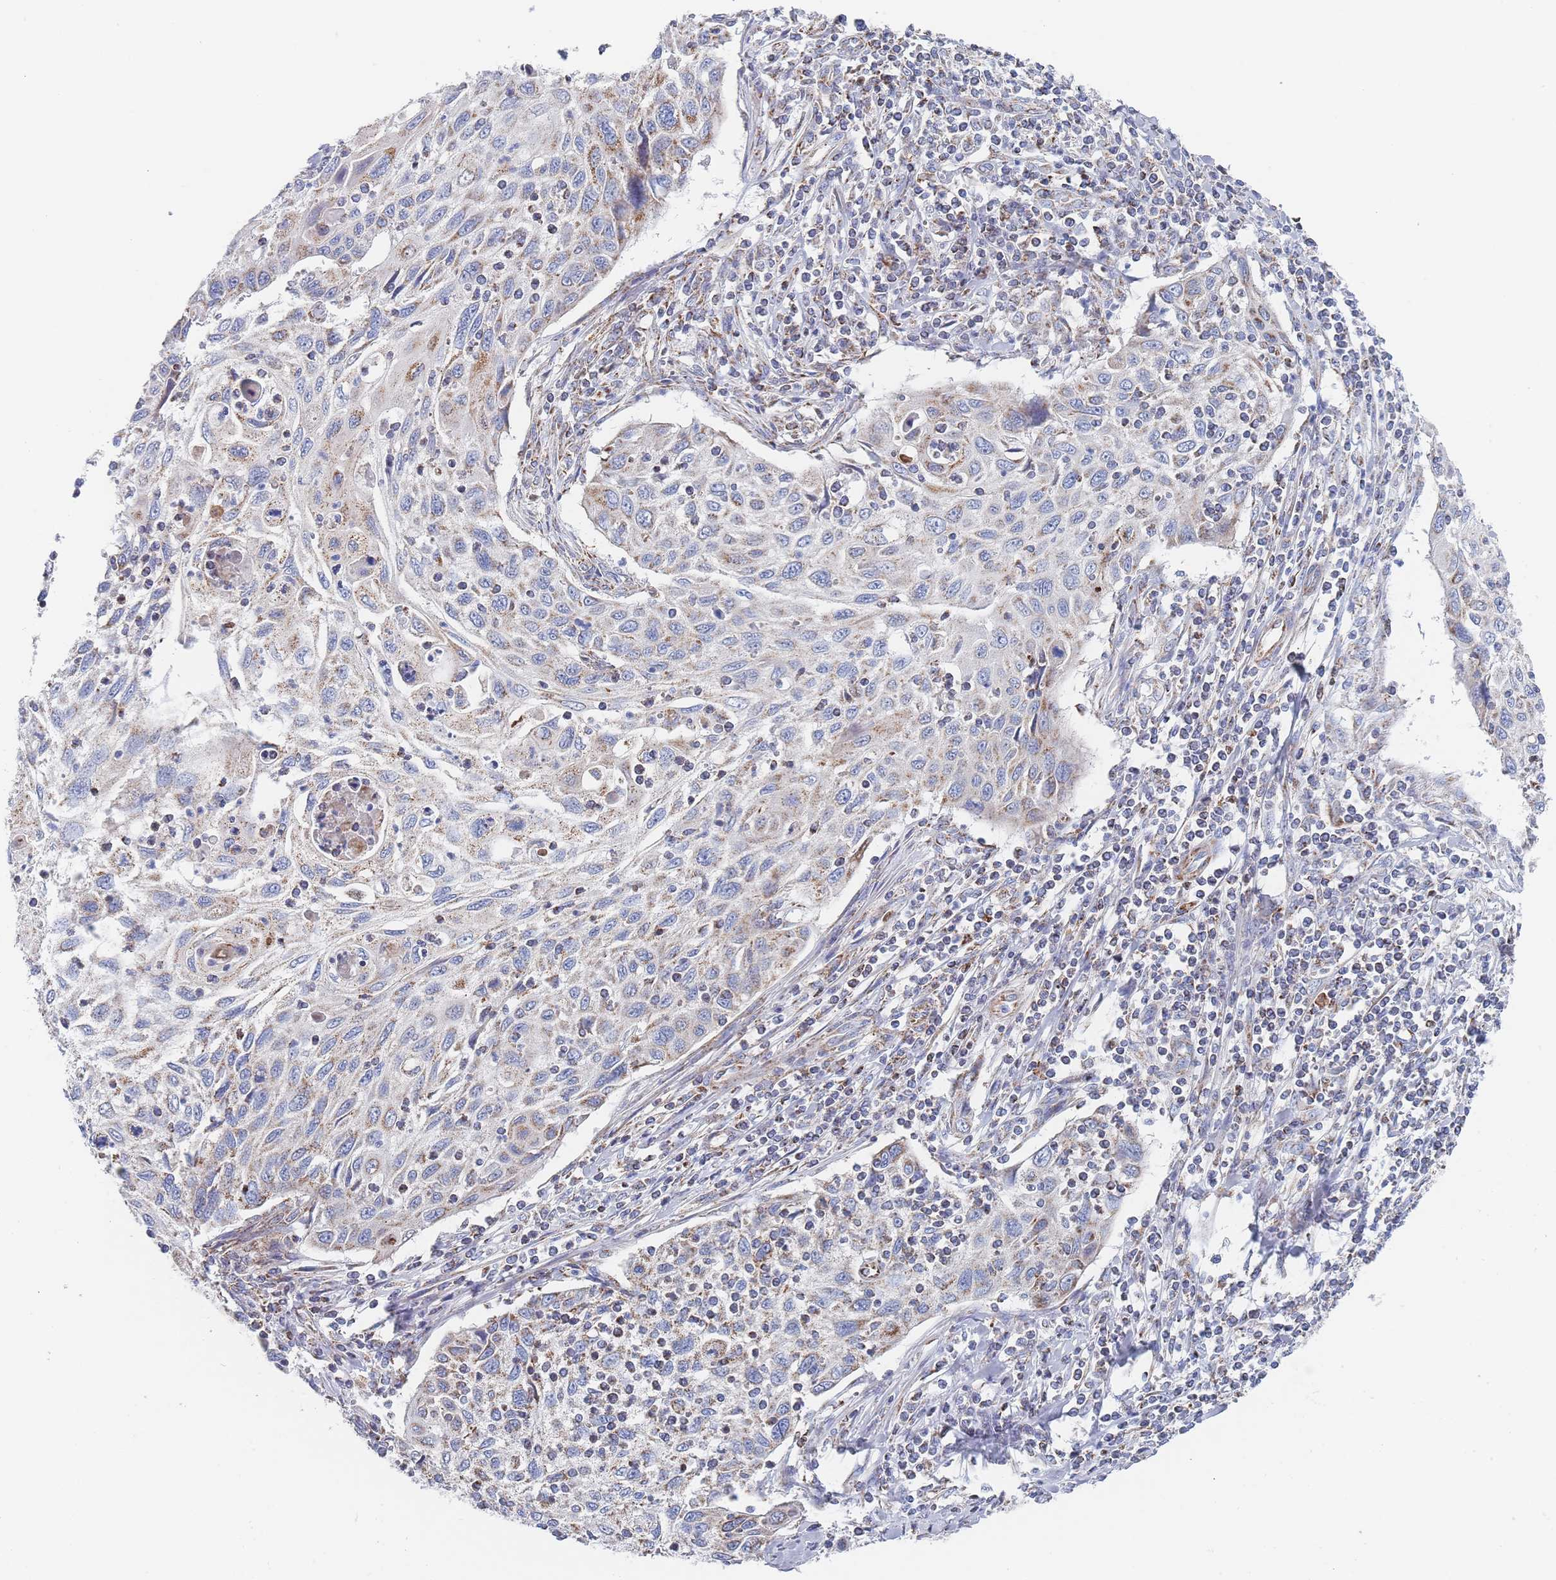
{"staining": {"intensity": "moderate", "quantity": "25%-75%", "location": "cytoplasmic/membranous"}, "tissue": "cervical cancer", "cell_type": "Tumor cells", "image_type": "cancer", "snomed": [{"axis": "morphology", "description": "Squamous cell carcinoma, NOS"}, {"axis": "topography", "description": "Cervix"}], "caption": "Moderate cytoplasmic/membranous expression for a protein is present in approximately 25%-75% of tumor cells of cervical cancer (squamous cell carcinoma) using IHC.", "gene": "IKZF4", "patient": {"sex": "female", "age": 70}}